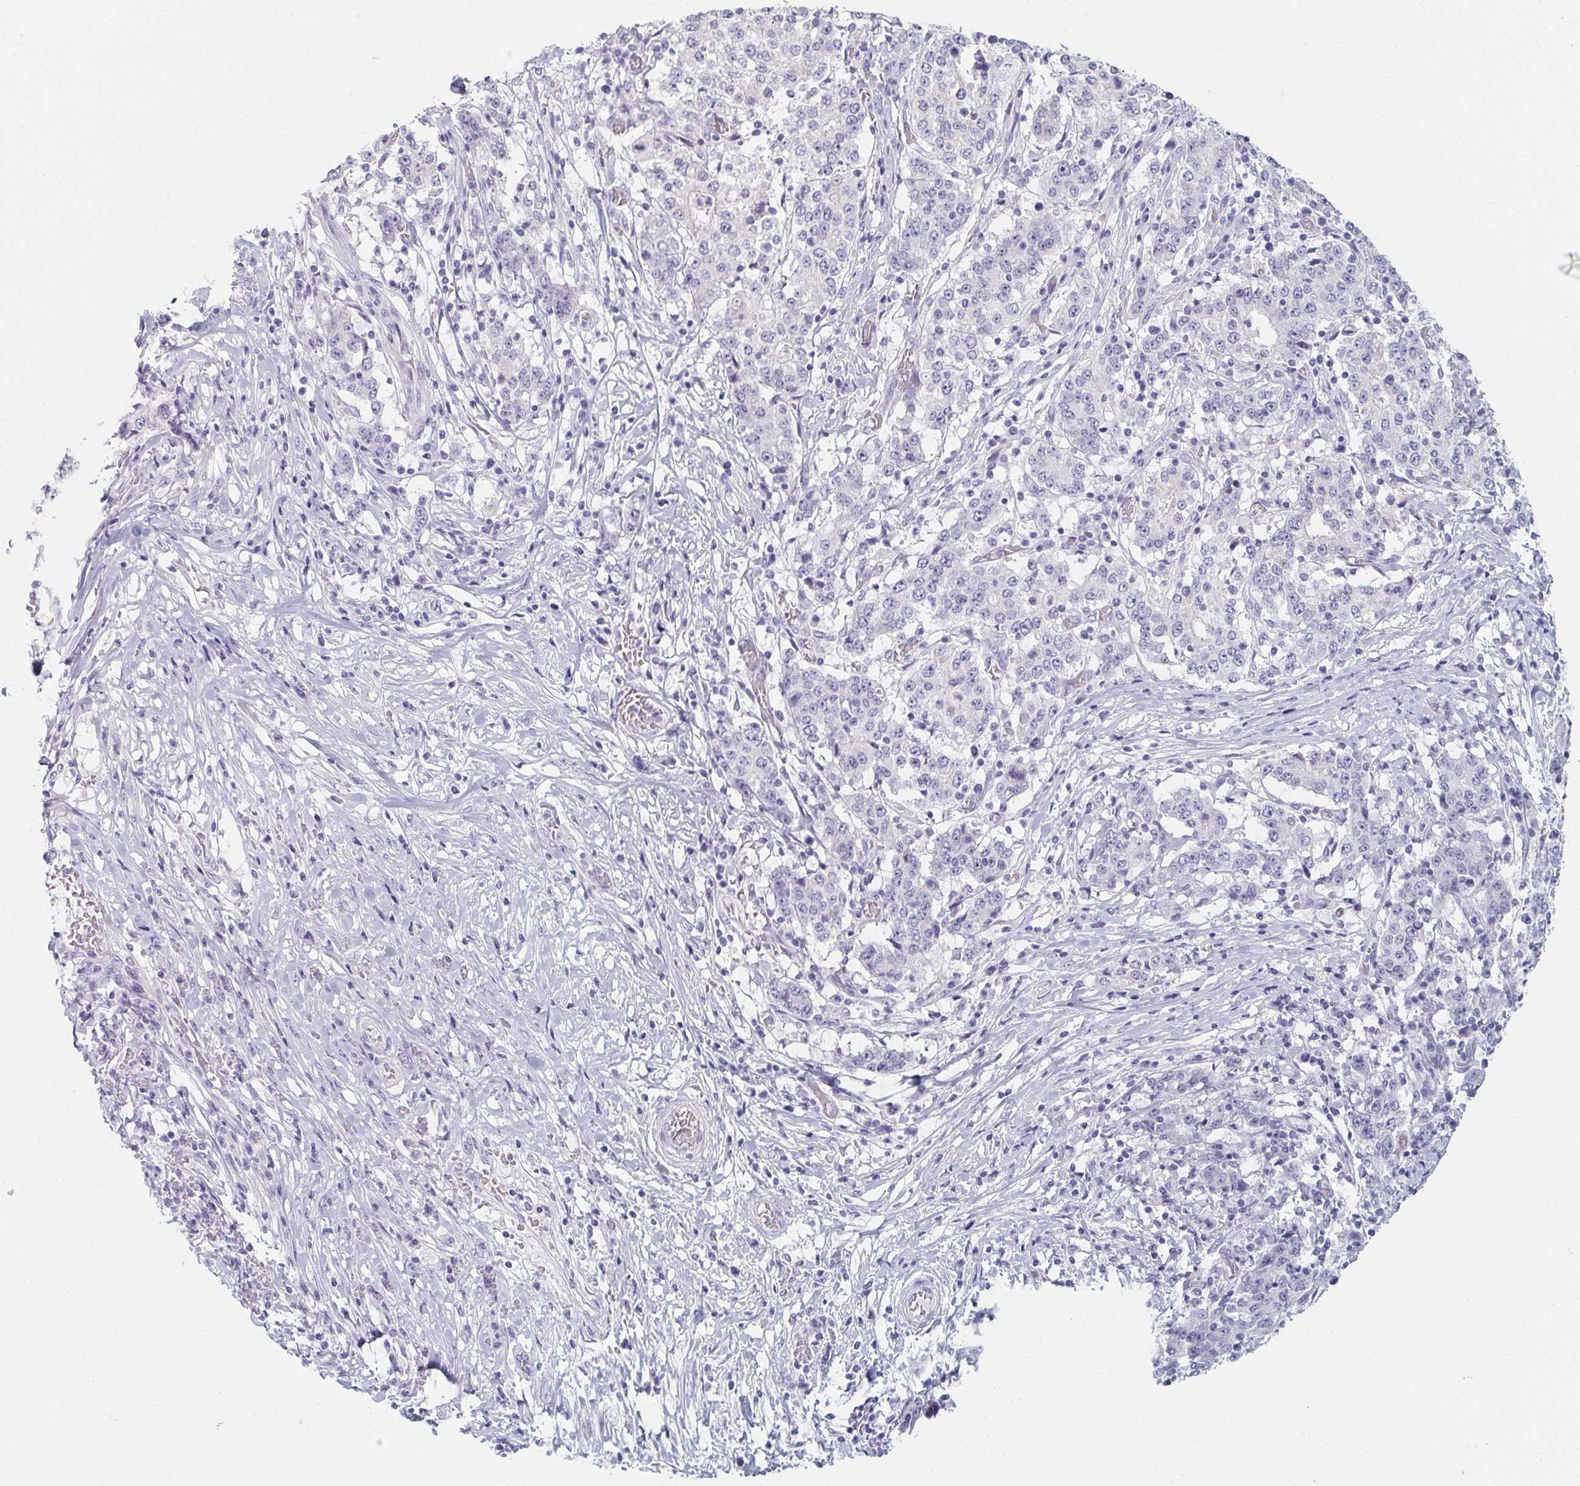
{"staining": {"intensity": "negative", "quantity": "none", "location": "none"}, "tissue": "stomach cancer", "cell_type": "Tumor cells", "image_type": "cancer", "snomed": [{"axis": "morphology", "description": "Adenocarcinoma, NOS"}, {"axis": "topography", "description": "Stomach"}], "caption": "IHC photomicrograph of neoplastic tissue: stomach cancer (adenocarcinoma) stained with DAB reveals no significant protein expression in tumor cells.", "gene": "GLIPR1L1", "patient": {"sex": "male", "age": 59}}